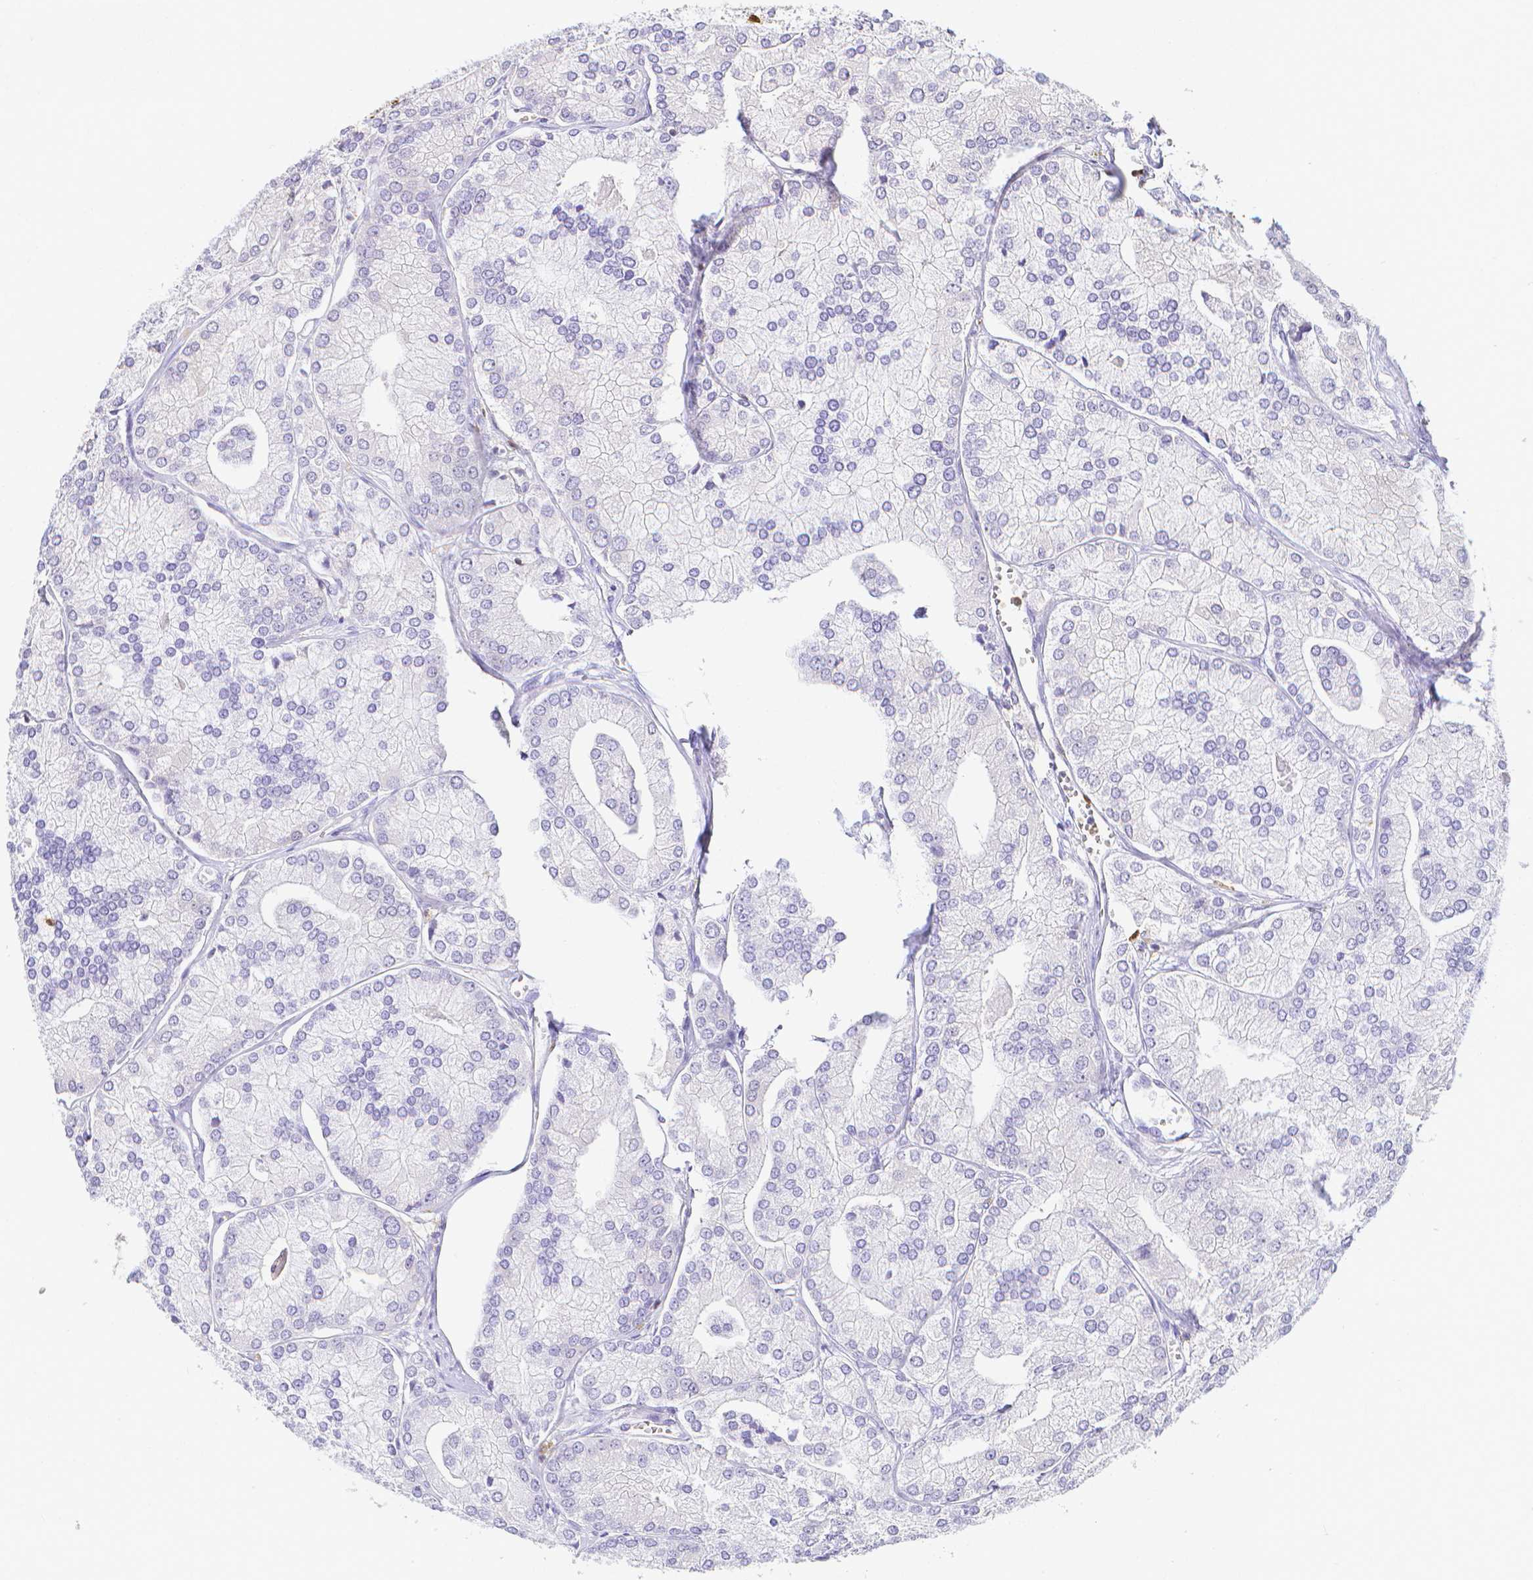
{"staining": {"intensity": "negative", "quantity": "none", "location": "none"}, "tissue": "prostate cancer", "cell_type": "Tumor cells", "image_type": "cancer", "snomed": [{"axis": "morphology", "description": "Adenocarcinoma, High grade"}, {"axis": "topography", "description": "Prostate"}], "caption": "Immunohistochemical staining of prostate cancer demonstrates no significant positivity in tumor cells.", "gene": "COTL1", "patient": {"sex": "male", "age": 61}}